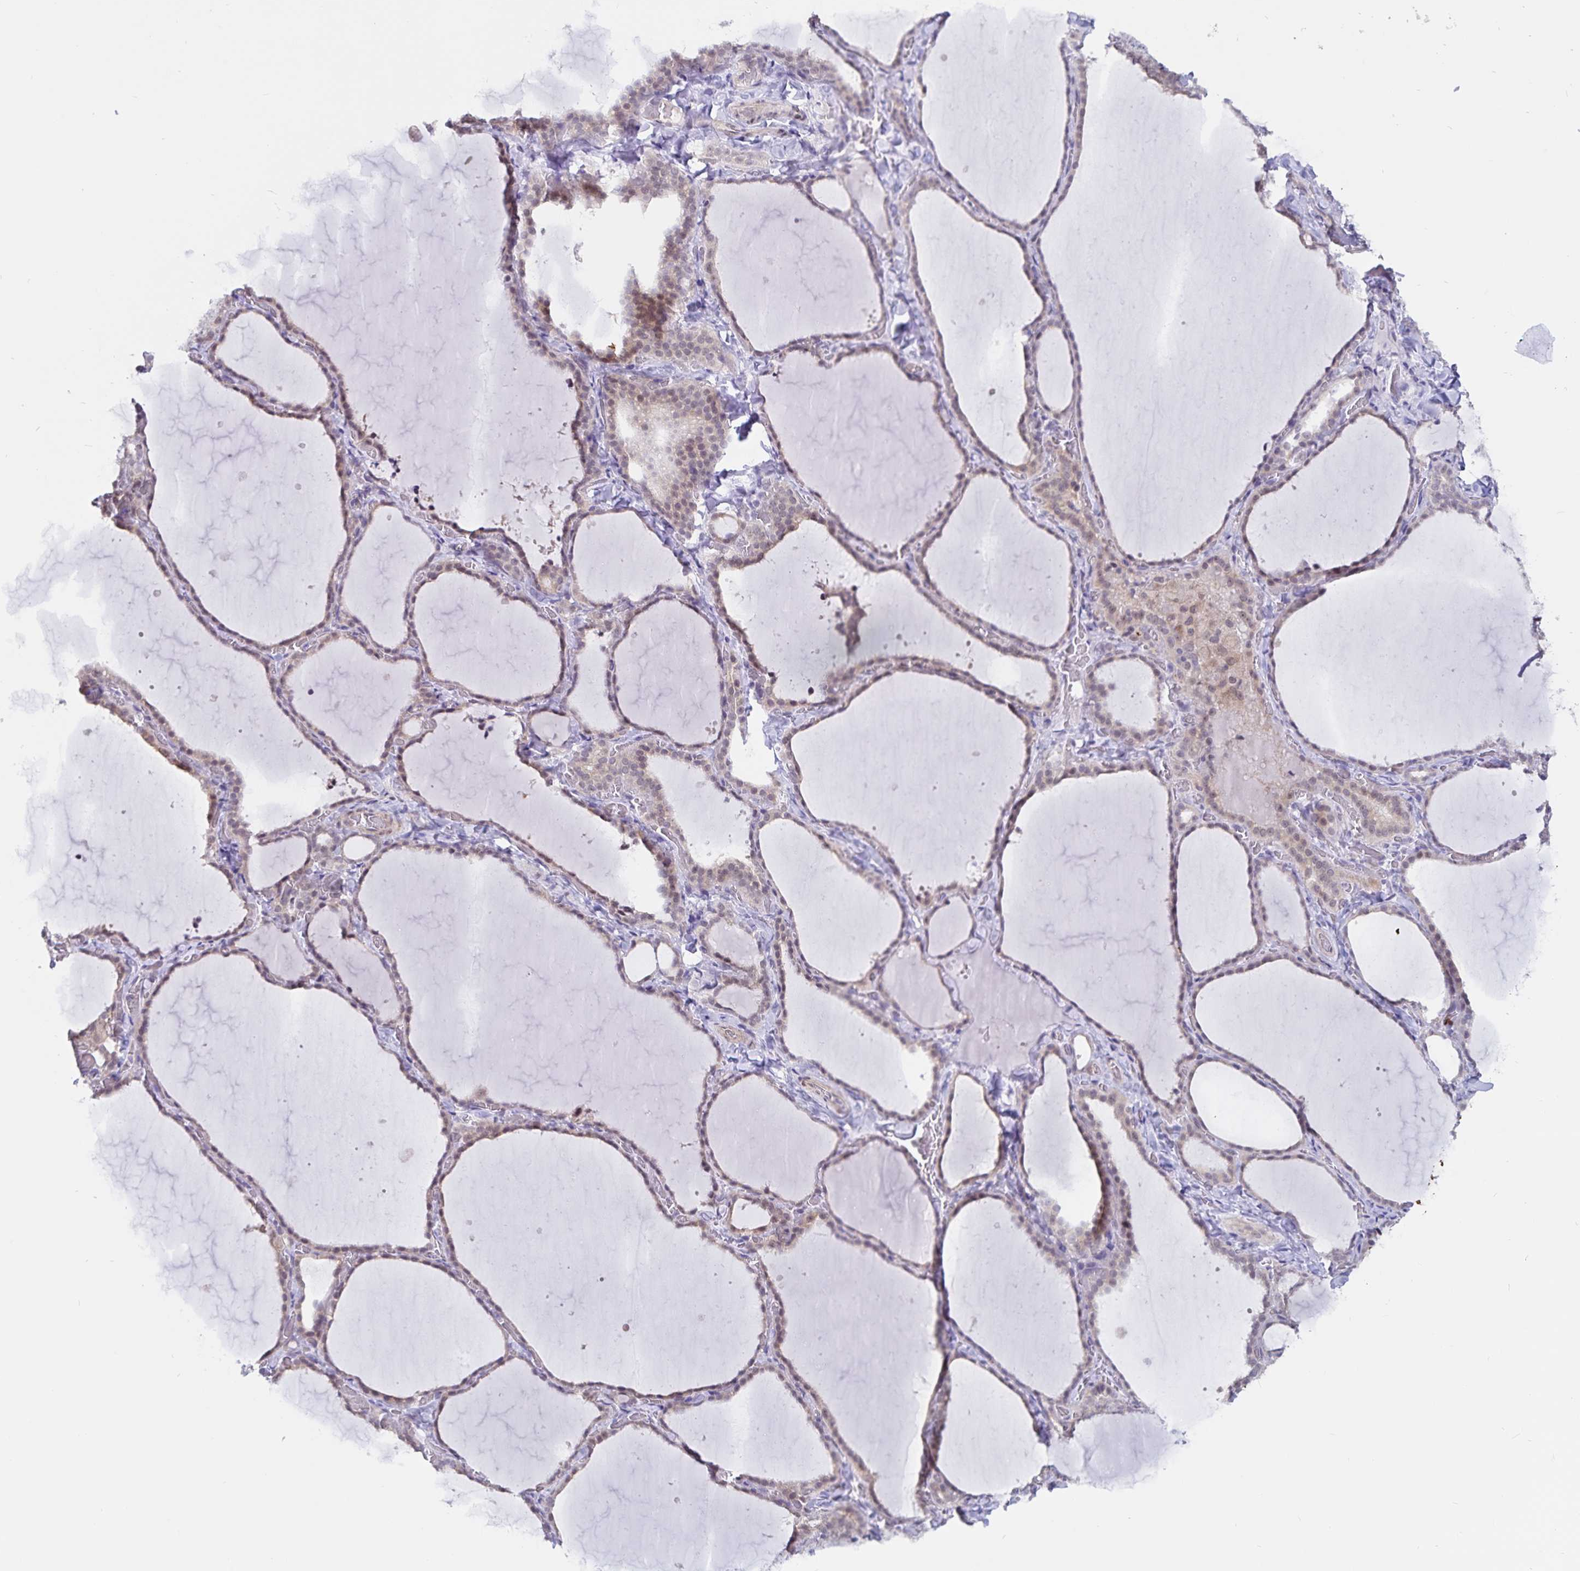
{"staining": {"intensity": "weak", "quantity": "25%-75%", "location": "cytoplasmic/membranous"}, "tissue": "thyroid gland", "cell_type": "Glandular cells", "image_type": "normal", "snomed": [{"axis": "morphology", "description": "Normal tissue, NOS"}, {"axis": "topography", "description": "Thyroid gland"}], "caption": "Immunohistochemical staining of unremarkable human thyroid gland shows low levels of weak cytoplasmic/membranous positivity in approximately 25%-75% of glandular cells.", "gene": "ATP2A2", "patient": {"sex": "female", "age": 22}}